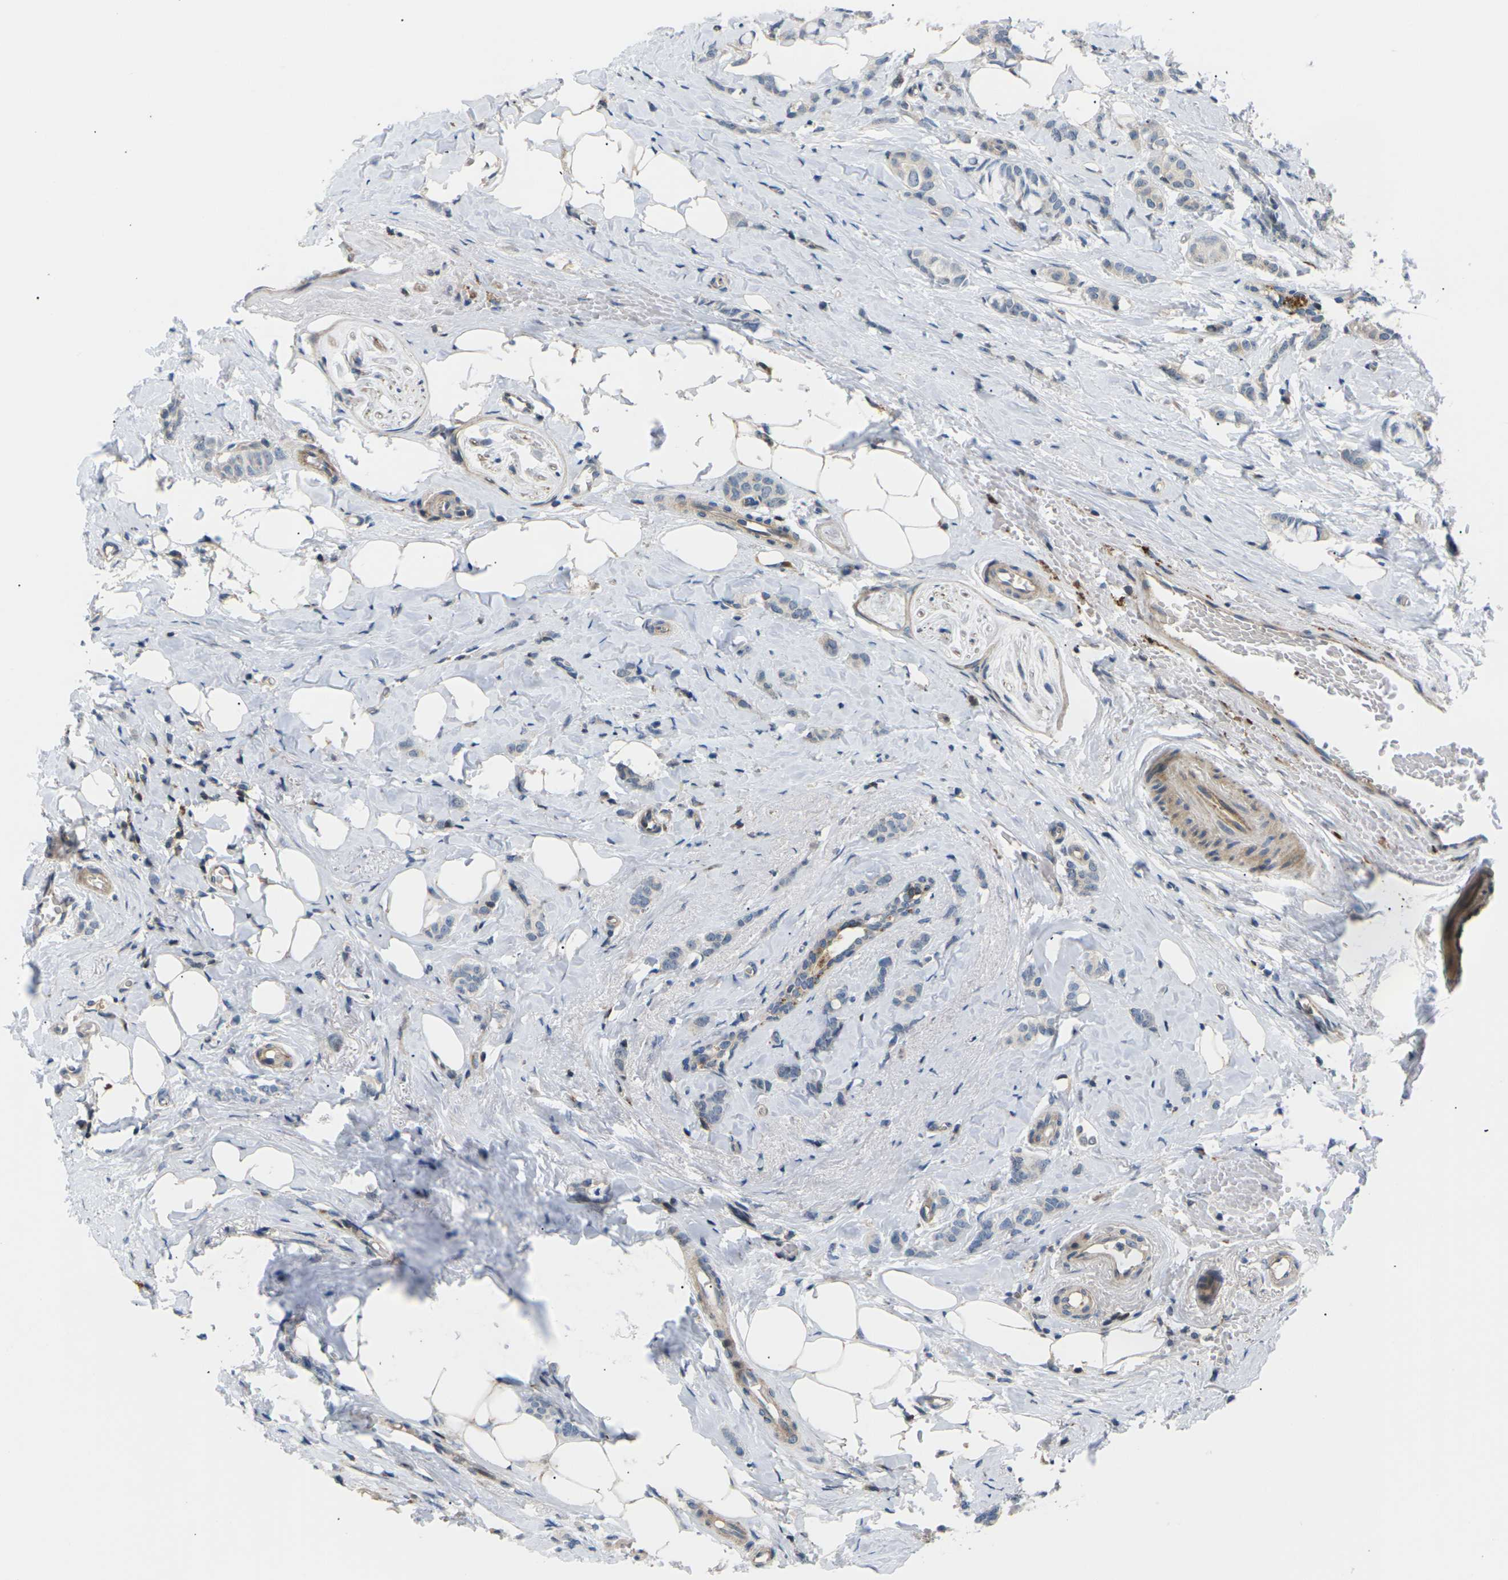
{"staining": {"intensity": "negative", "quantity": "none", "location": "none"}, "tissue": "breast cancer", "cell_type": "Tumor cells", "image_type": "cancer", "snomed": [{"axis": "morphology", "description": "Lobular carcinoma"}, {"axis": "topography", "description": "Breast"}], "caption": "Immunohistochemical staining of human breast lobular carcinoma displays no significant expression in tumor cells. (Stains: DAB immunohistochemistry with hematoxylin counter stain, Microscopy: brightfield microscopy at high magnification).", "gene": "RPS6KA3", "patient": {"sex": "female", "age": 60}}